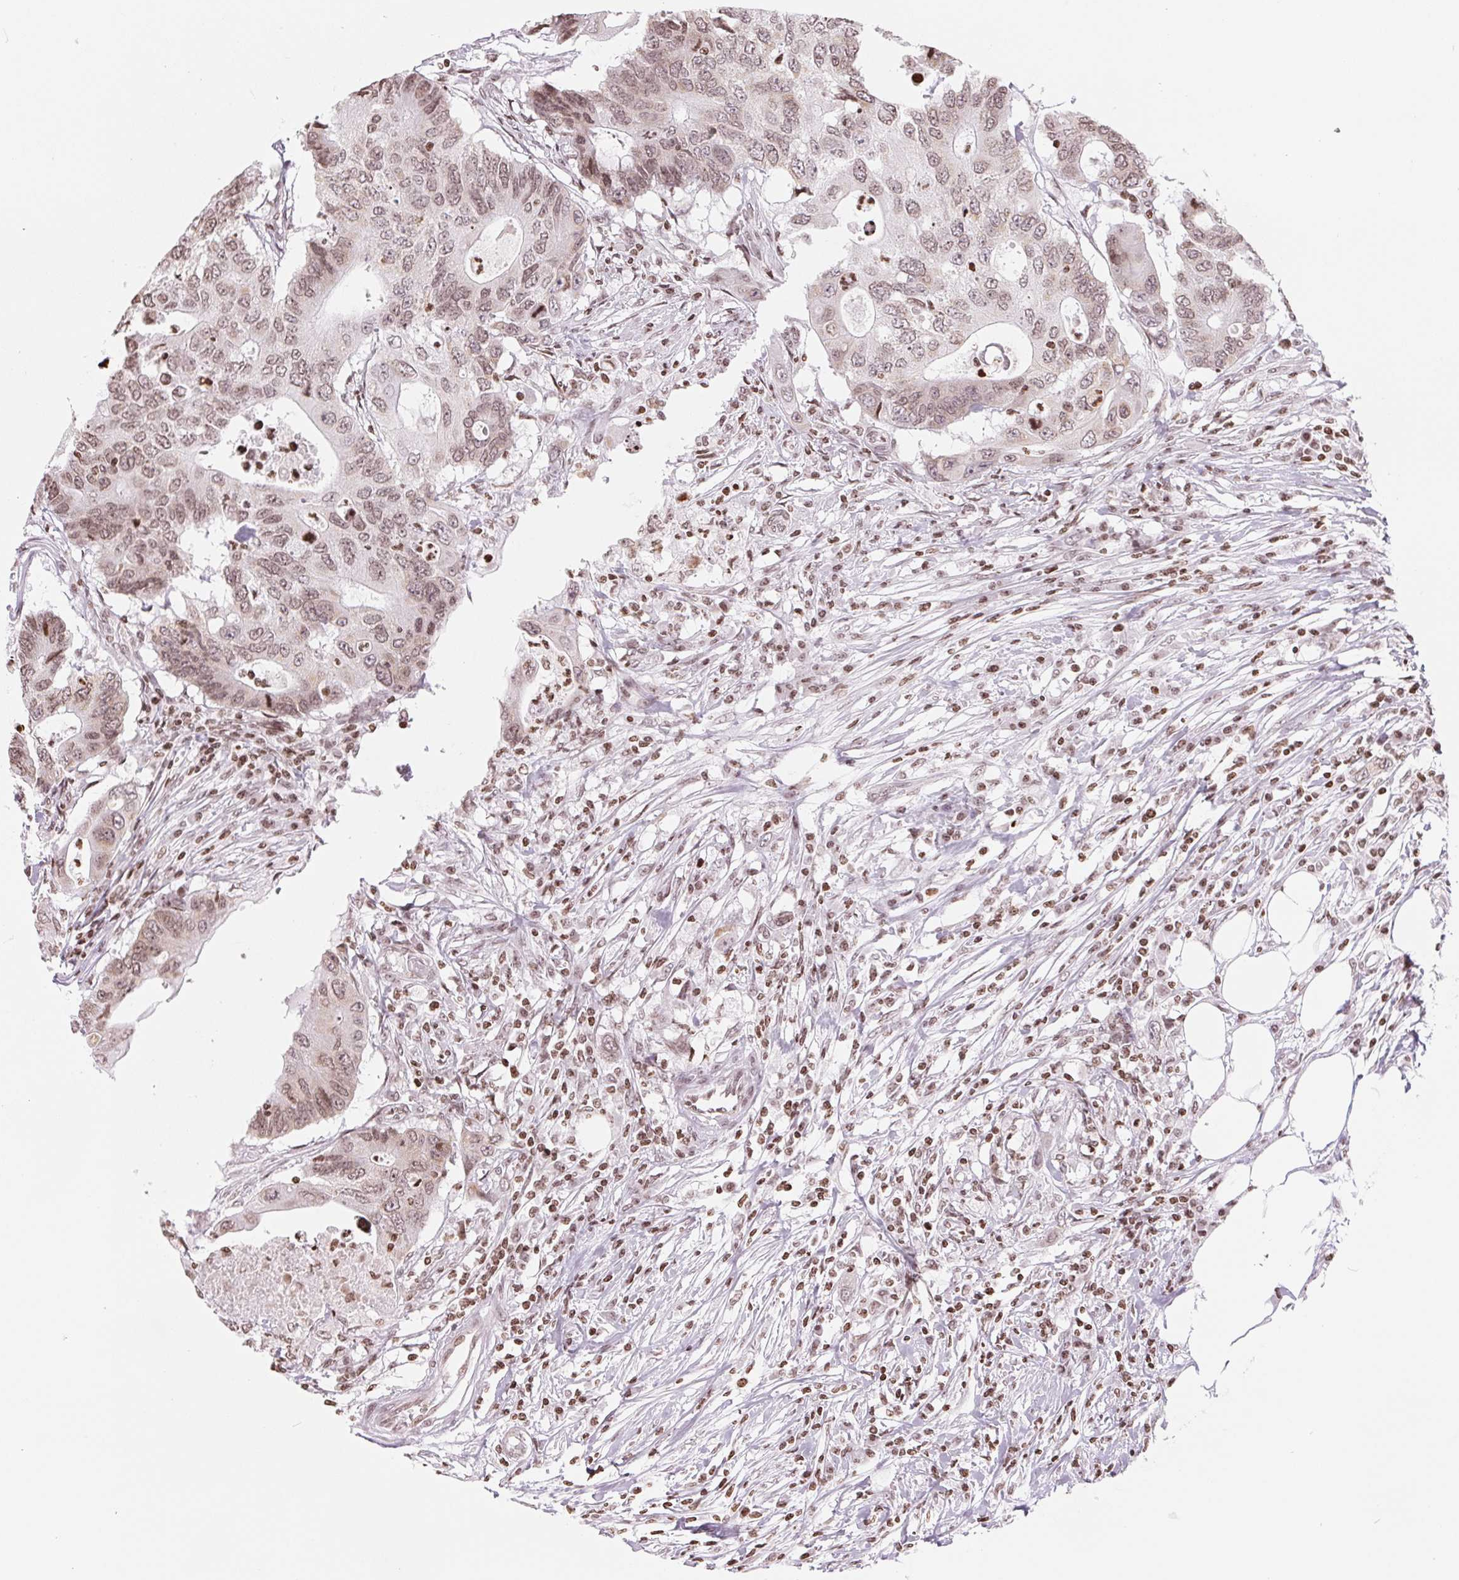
{"staining": {"intensity": "moderate", "quantity": ">75%", "location": "nuclear"}, "tissue": "colorectal cancer", "cell_type": "Tumor cells", "image_type": "cancer", "snomed": [{"axis": "morphology", "description": "Adenocarcinoma, NOS"}, {"axis": "topography", "description": "Colon"}], "caption": "Colorectal cancer tissue displays moderate nuclear staining in approximately >75% of tumor cells", "gene": "SMIM12", "patient": {"sex": "male", "age": 71}}